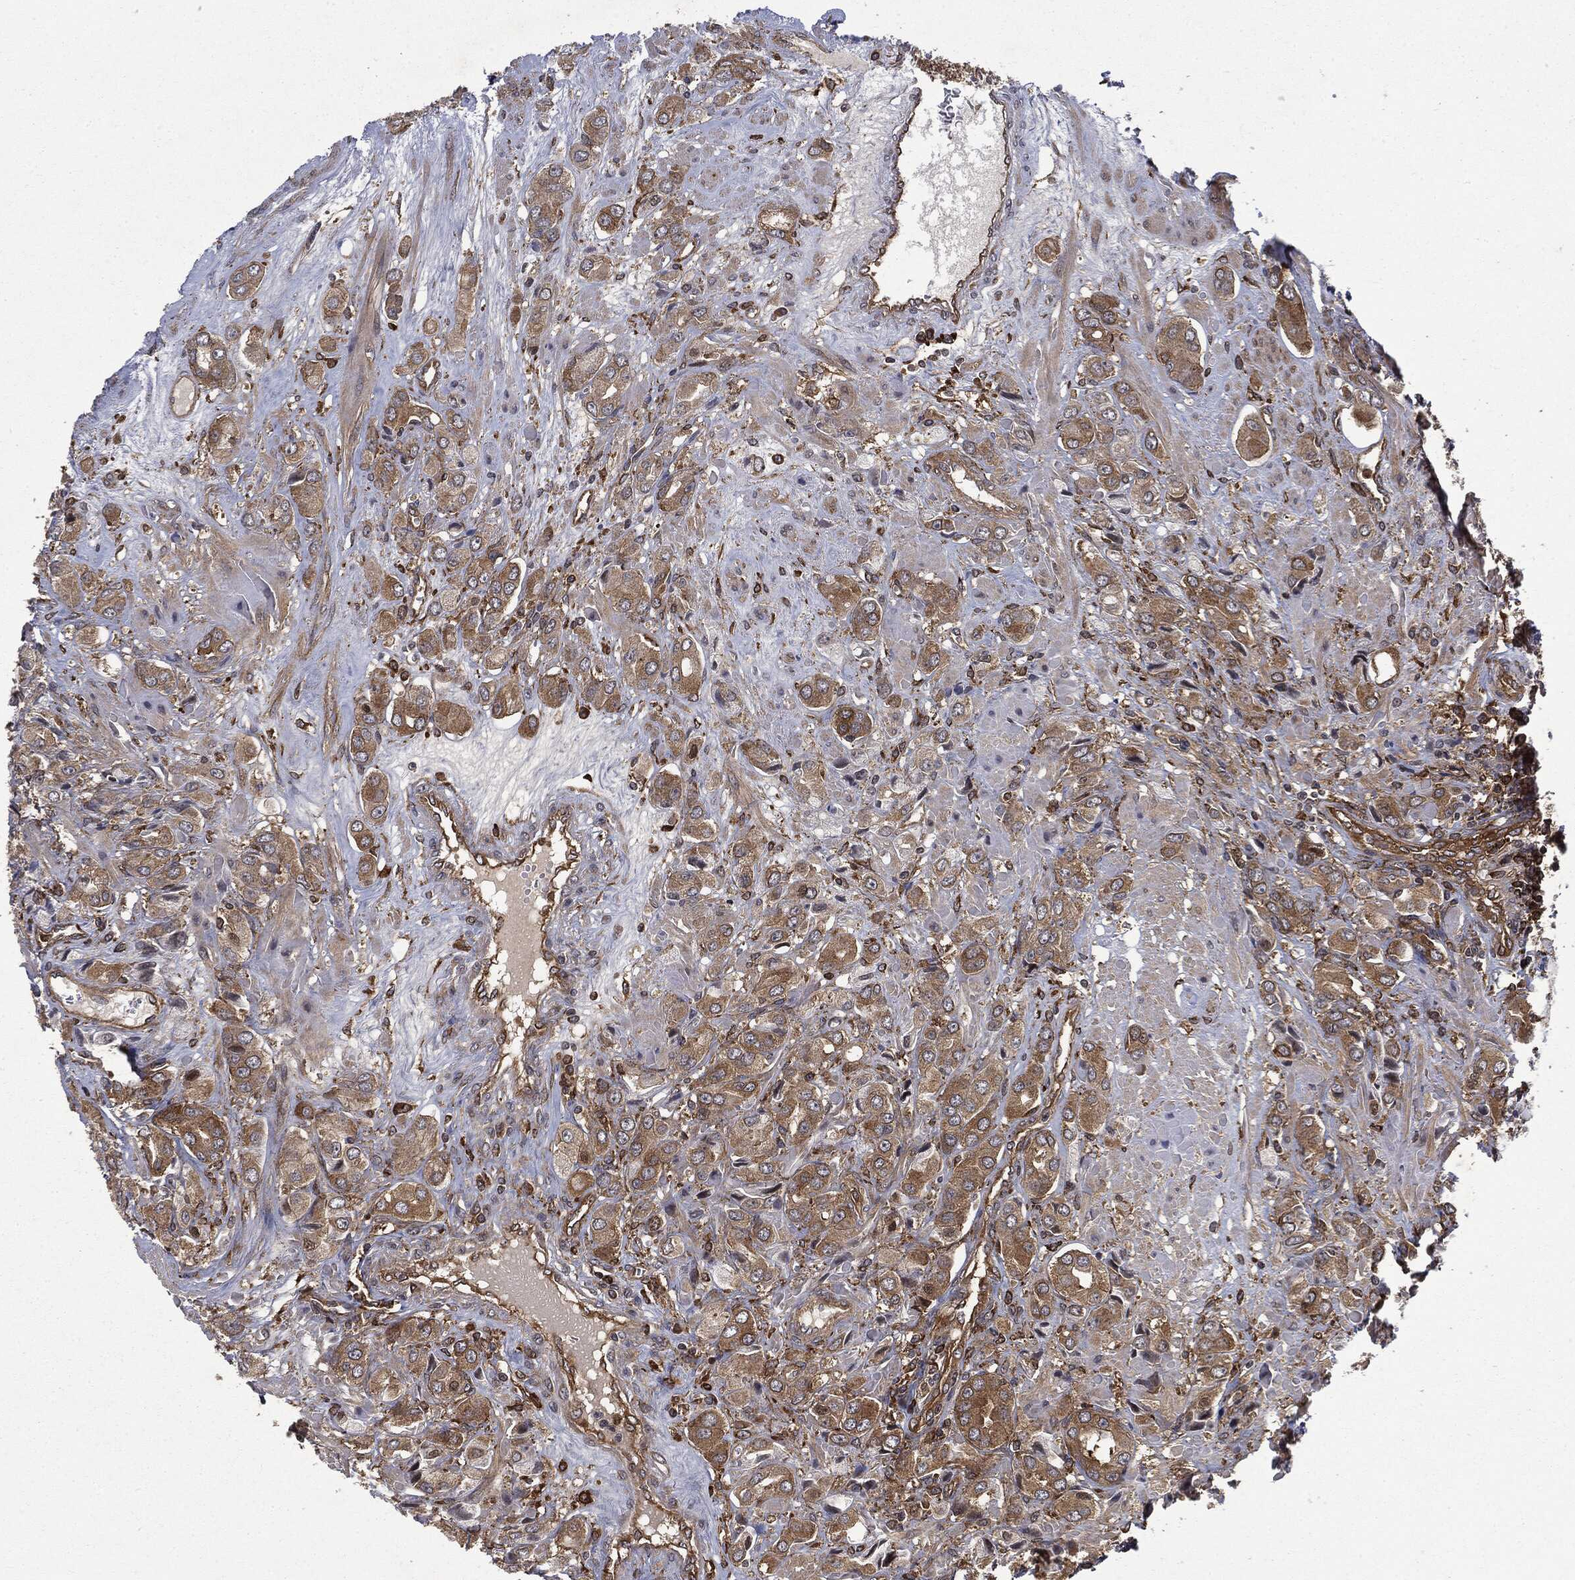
{"staining": {"intensity": "strong", "quantity": "25%-75%", "location": "cytoplasmic/membranous"}, "tissue": "prostate cancer", "cell_type": "Tumor cells", "image_type": "cancer", "snomed": [{"axis": "morphology", "description": "Adenocarcinoma, NOS"}, {"axis": "topography", "description": "Prostate and seminal vesicle, NOS"}, {"axis": "topography", "description": "Prostate"}], "caption": "Prostate cancer (adenocarcinoma) was stained to show a protein in brown. There is high levels of strong cytoplasmic/membranous expression in about 25%-75% of tumor cells.", "gene": "SNX5", "patient": {"sex": "male", "age": 69}}